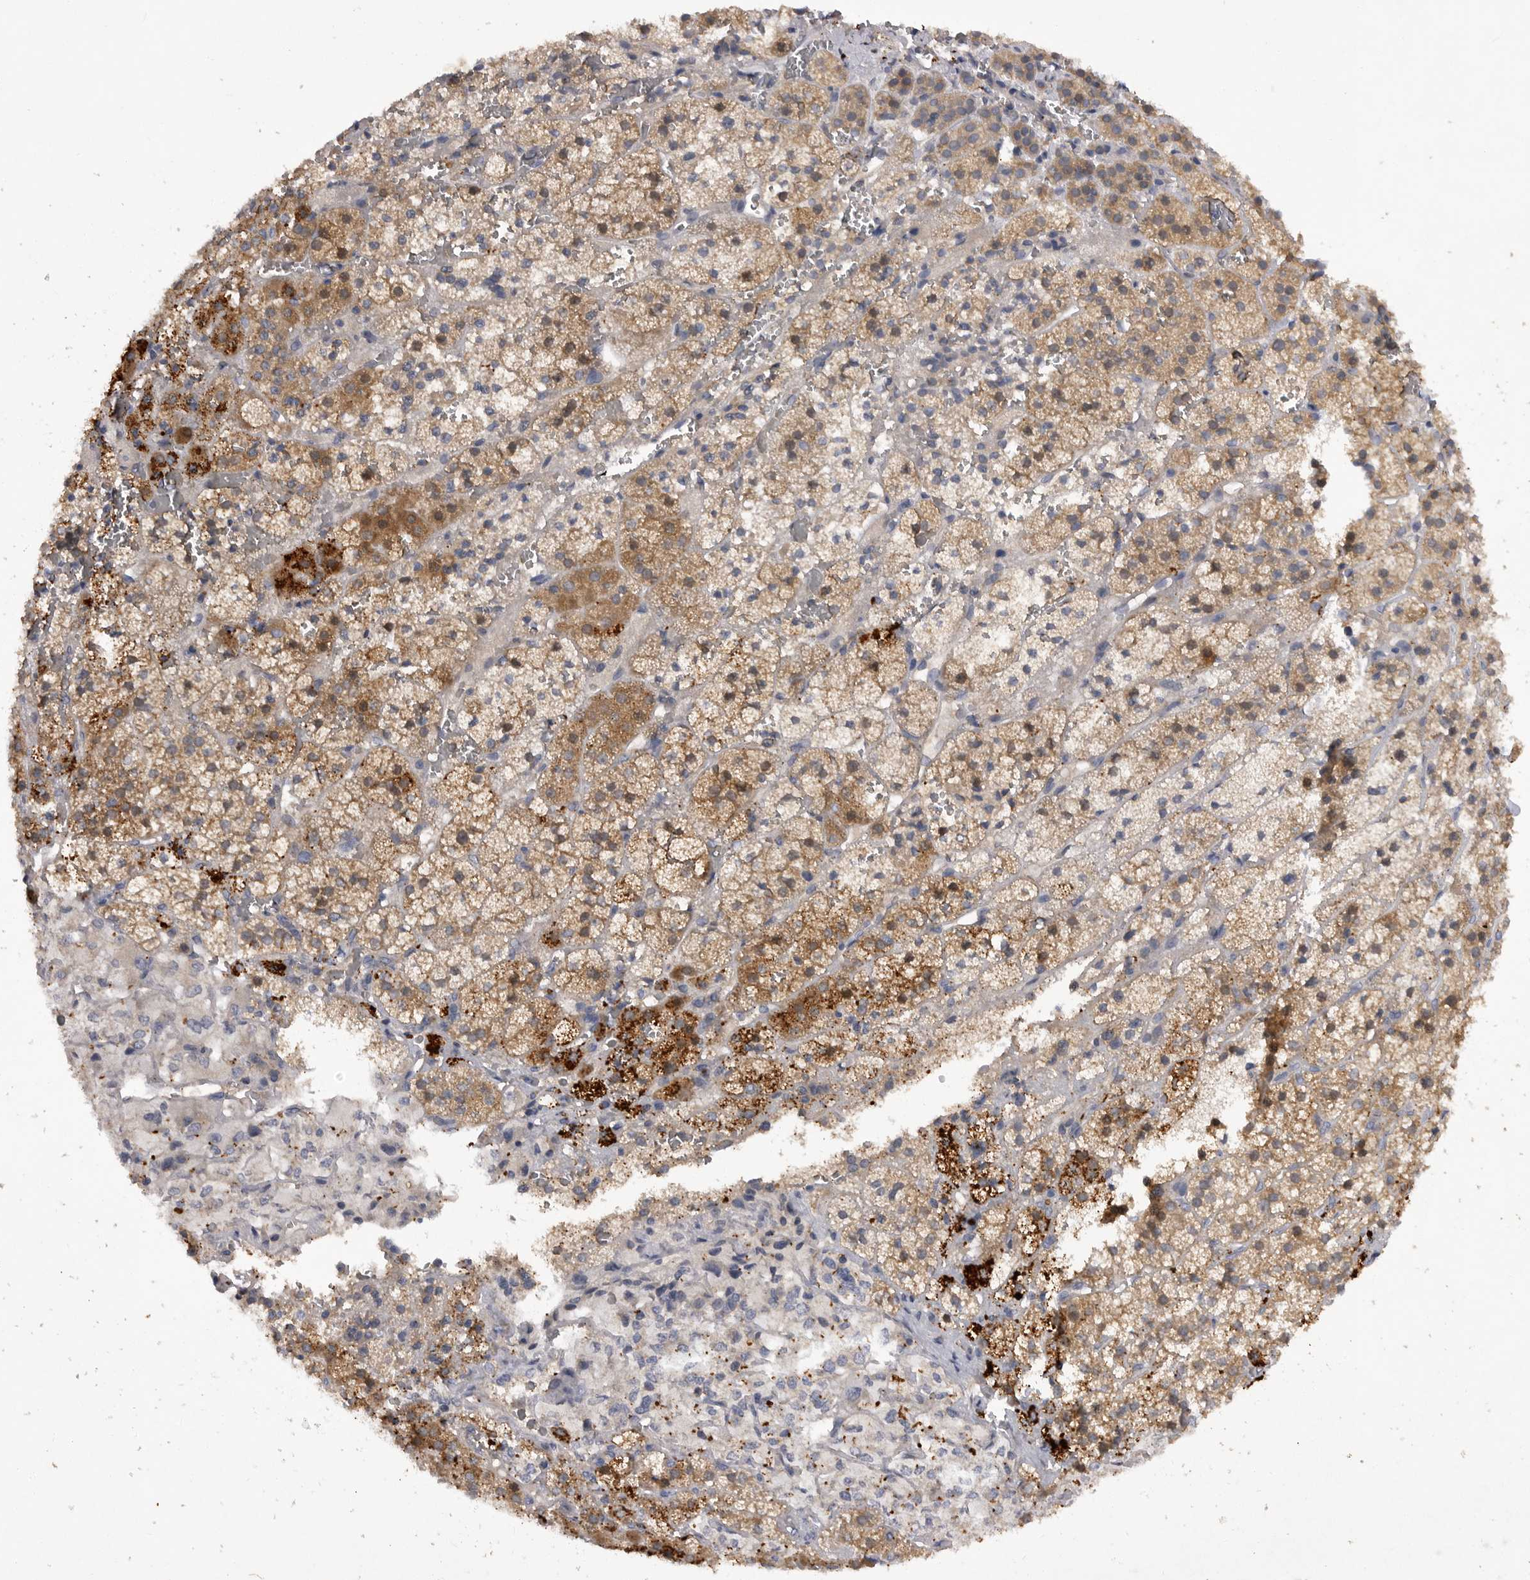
{"staining": {"intensity": "moderate", "quantity": "25%-75%", "location": "cytoplasmic/membranous"}, "tissue": "adrenal gland", "cell_type": "Glandular cells", "image_type": "normal", "snomed": [{"axis": "morphology", "description": "Normal tissue, NOS"}, {"axis": "topography", "description": "Adrenal gland"}], "caption": "Immunohistochemistry (IHC) (DAB) staining of benign human adrenal gland demonstrates moderate cytoplasmic/membranous protein expression in approximately 25%-75% of glandular cells. Using DAB (3,3'-diaminobenzidine) (brown) and hematoxylin (blue) stains, captured at high magnification using brightfield microscopy.", "gene": "DHDDS", "patient": {"sex": "female", "age": 44}}